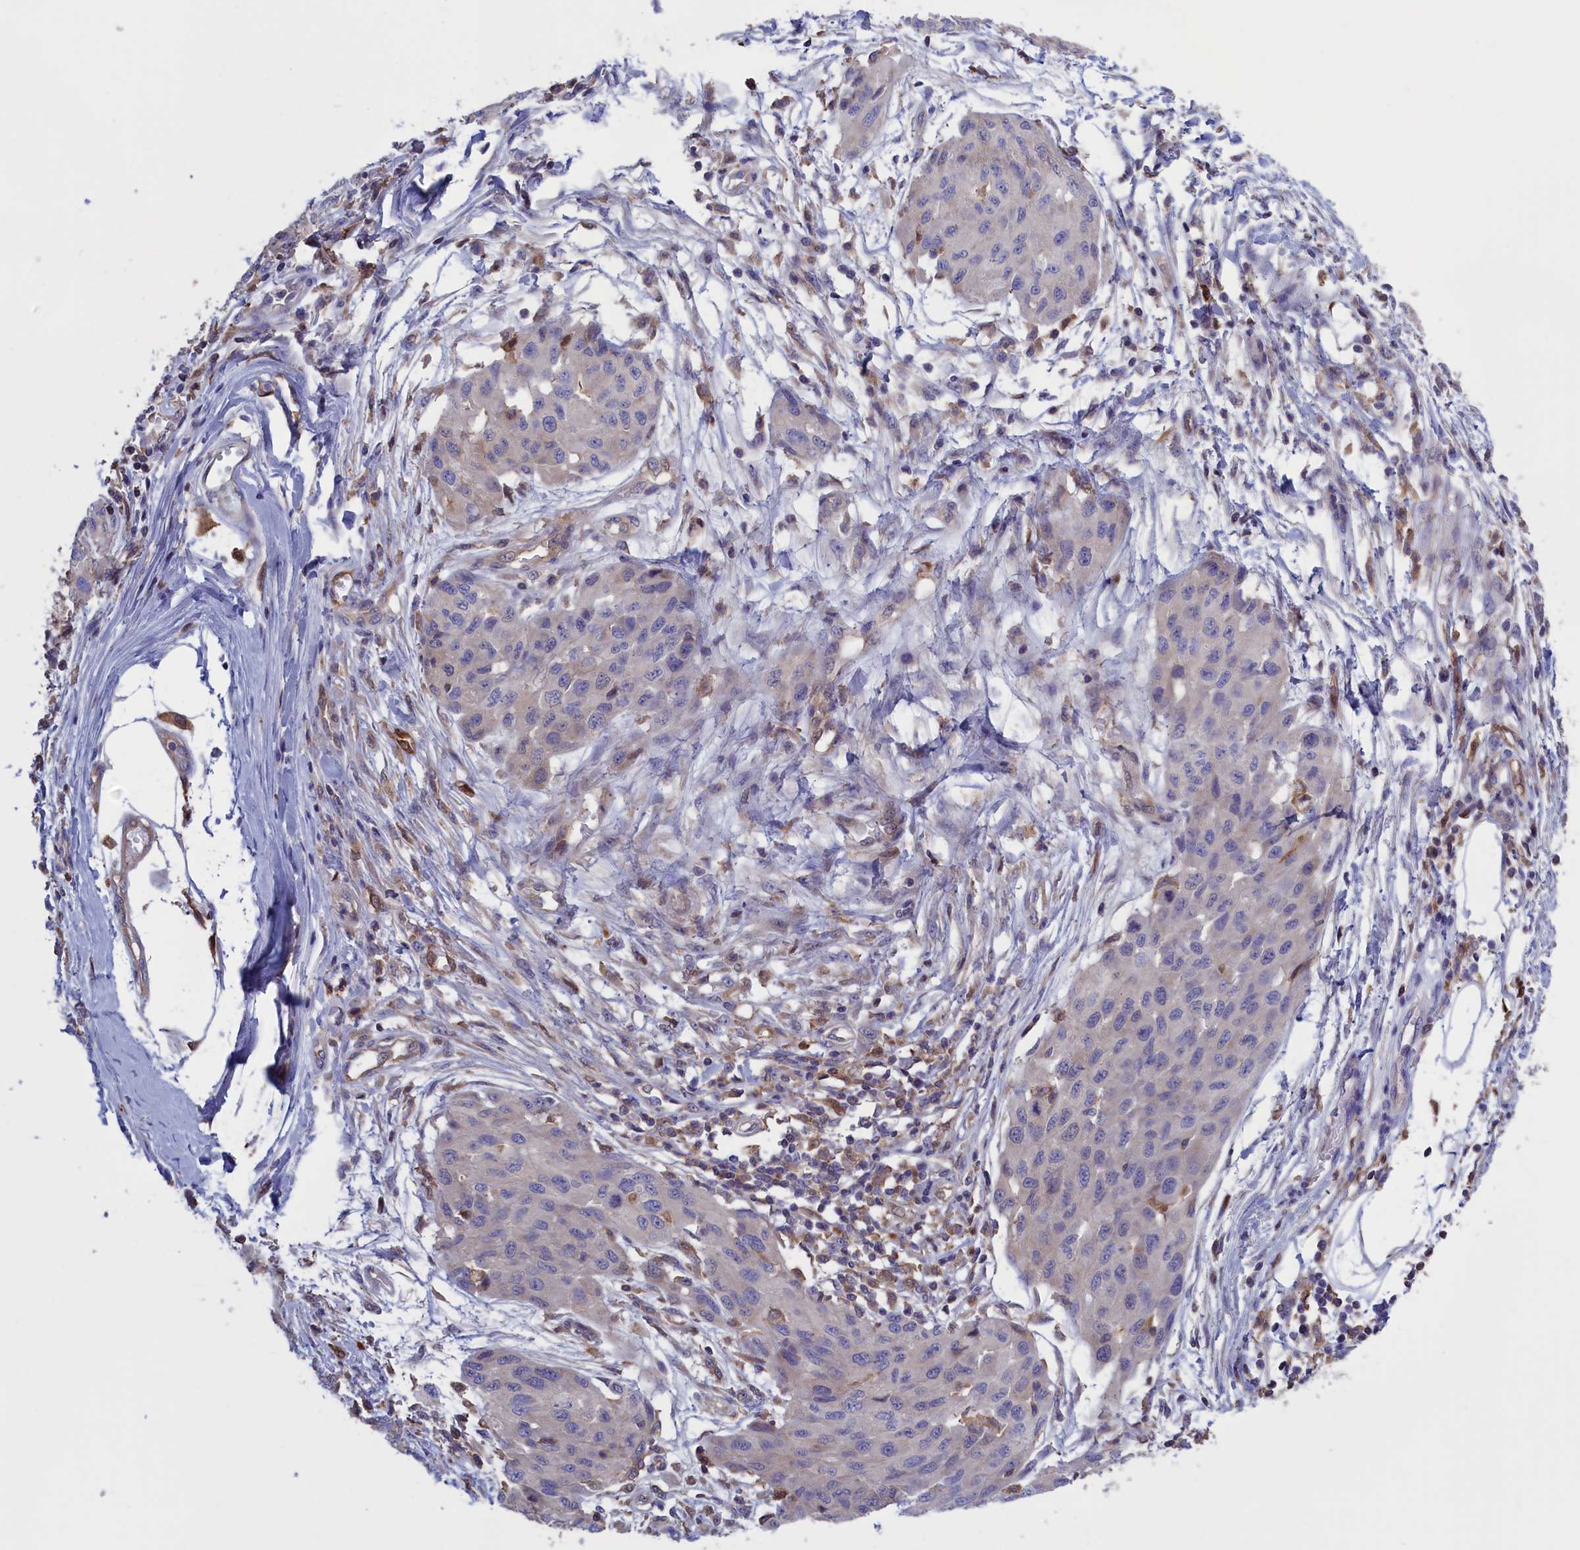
{"staining": {"intensity": "negative", "quantity": "none", "location": "none"}, "tissue": "melanoma", "cell_type": "Tumor cells", "image_type": "cancer", "snomed": [{"axis": "morphology", "description": "Normal tissue, NOS"}, {"axis": "morphology", "description": "Malignant melanoma, NOS"}, {"axis": "topography", "description": "Skin"}], "caption": "The photomicrograph demonstrates no staining of tumor cells in malignant melanoma.", "gene": "ARHGAP18", "patient": {"sex": "male", "age": 62}}